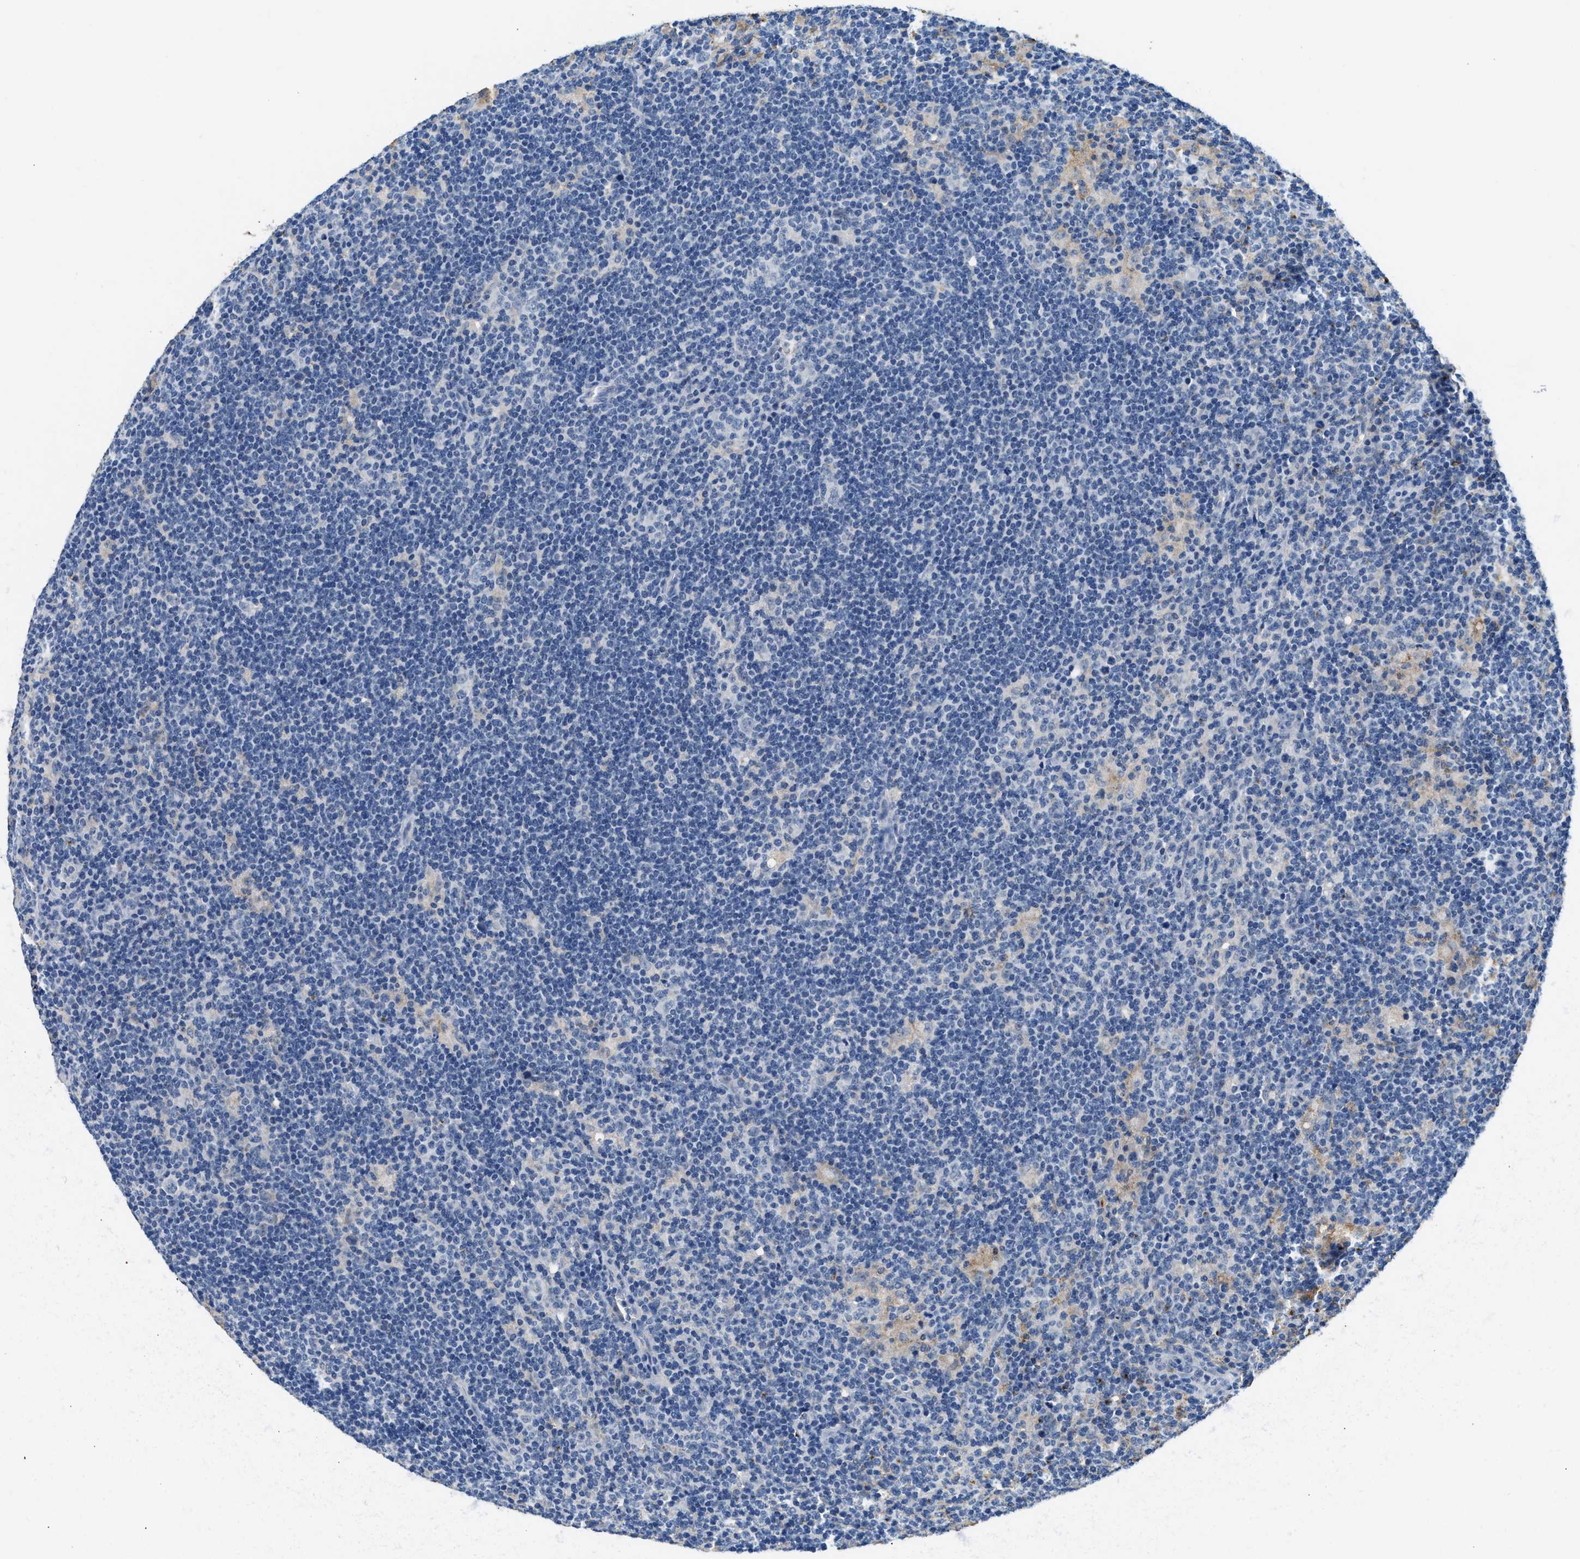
{"staining": {"intensity": "negative", "quantity": "none", "location": "none"}, "tissue": "lymphoma", "cell_type": "Tumor cells", "image_type": "cancer", "snomed": [{"axis": "morphology", "description": "Hodgkin's disease, NOS"}, {"axis": "topography", "description": "Lymph node"}], "caption": "A high-resolution image shows immunohistochemistry staining of lymphoma, which displays no significant staining in tumor cells.", "gene": "LRP1", "patient": {"sex": "female", "age": 57}}